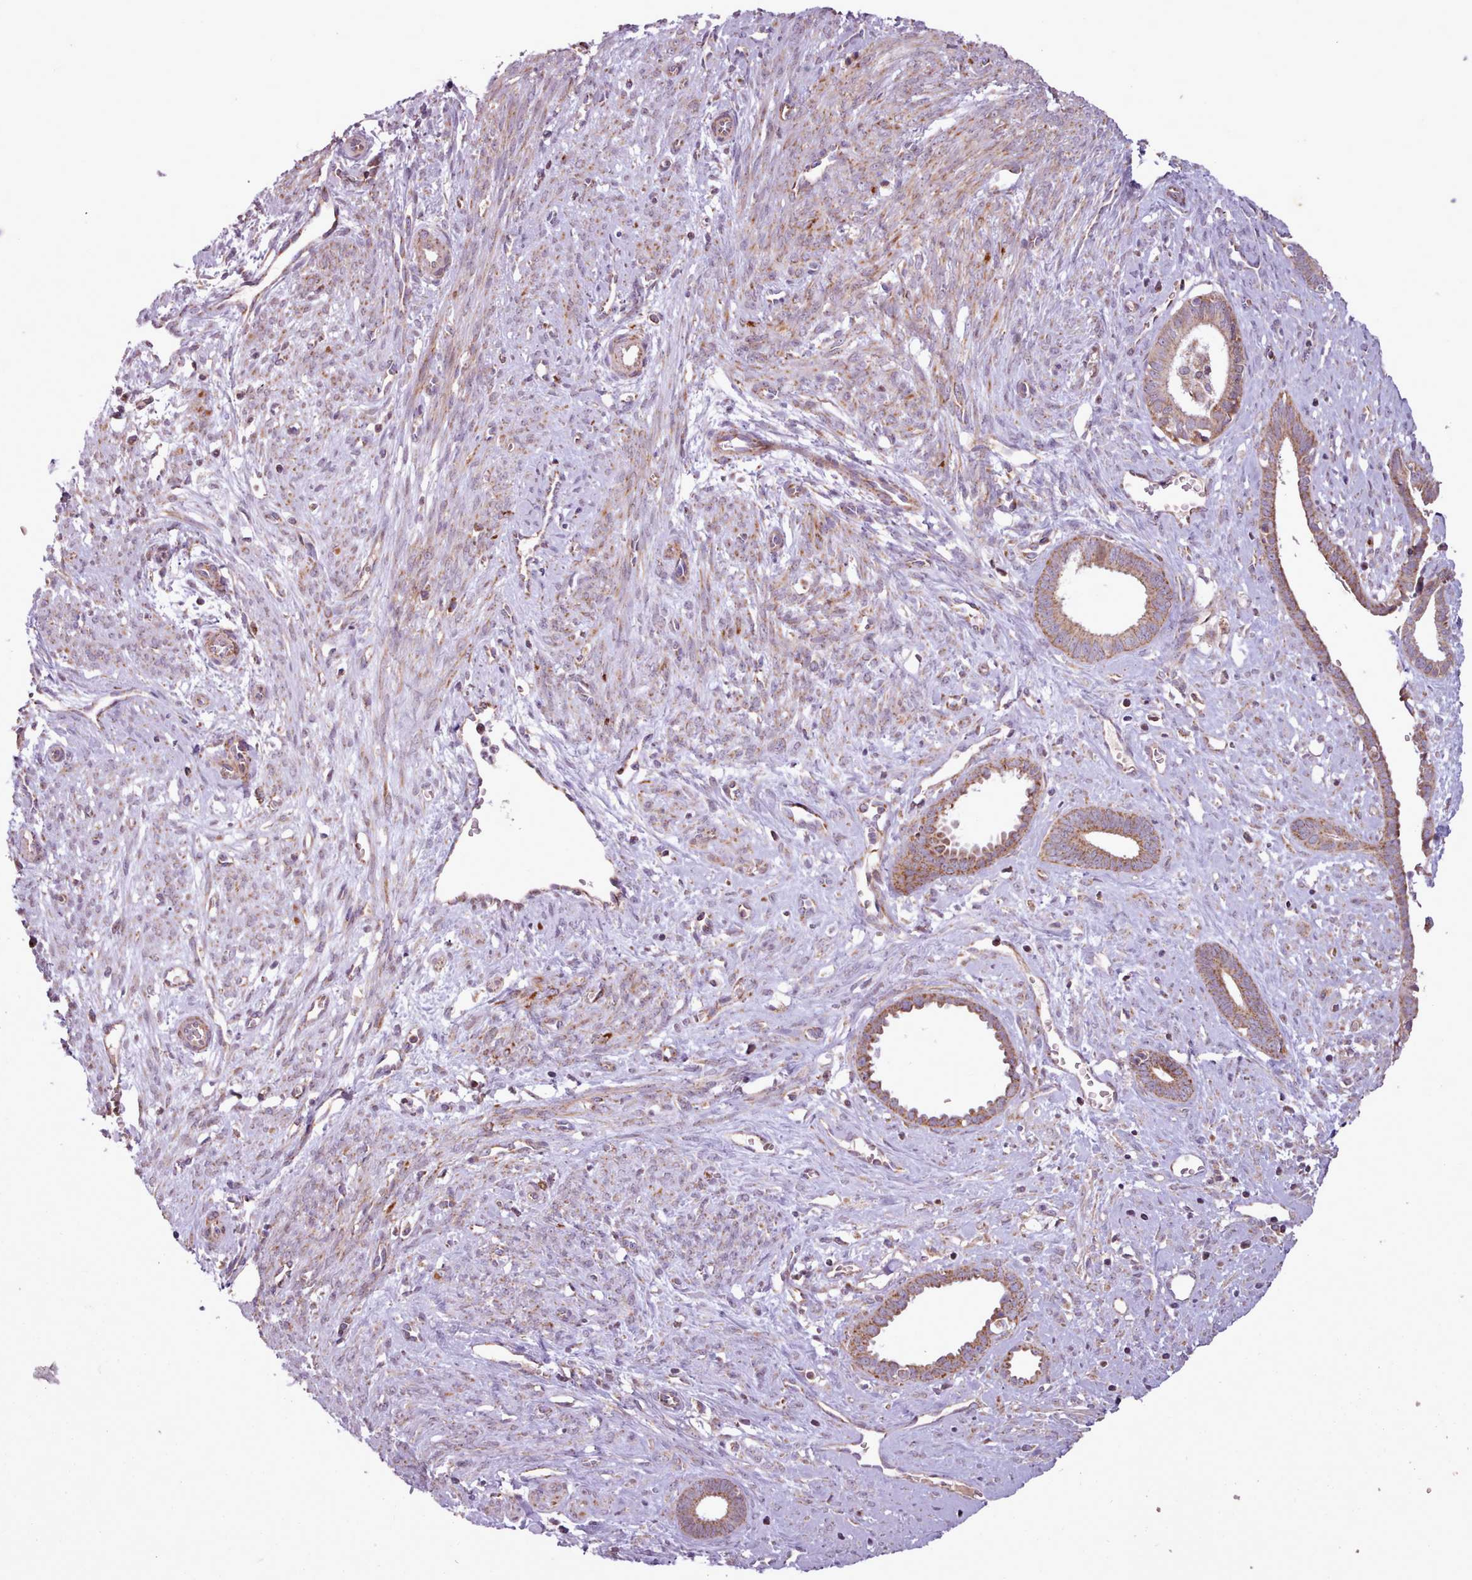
{"staining": {"intensity": "weak", "quantity": "25%-75%", "location": "cytoplasmic/membranous"}, "tissue": "endometrium", "cell_type": "Cells in endometrial stroma", "image_type": "normal", "snomed": [{"axis": "morphology", "description": "Normal tissue, NOS"}, {"axis": "topography", "description": "Endometrium"}], "caption": "Cells in endometrial stroma show weak cytoplasmic/membranous staining in approximately 25%-75% of cells in unremarkable endometrium. The staining is performed using DAB brown chromogen to label protein expression. The nuclei are counter-stained blue using hematoxylin.", "gene": "LIN7C", "patient": {"sex": "female", "age": 61}}